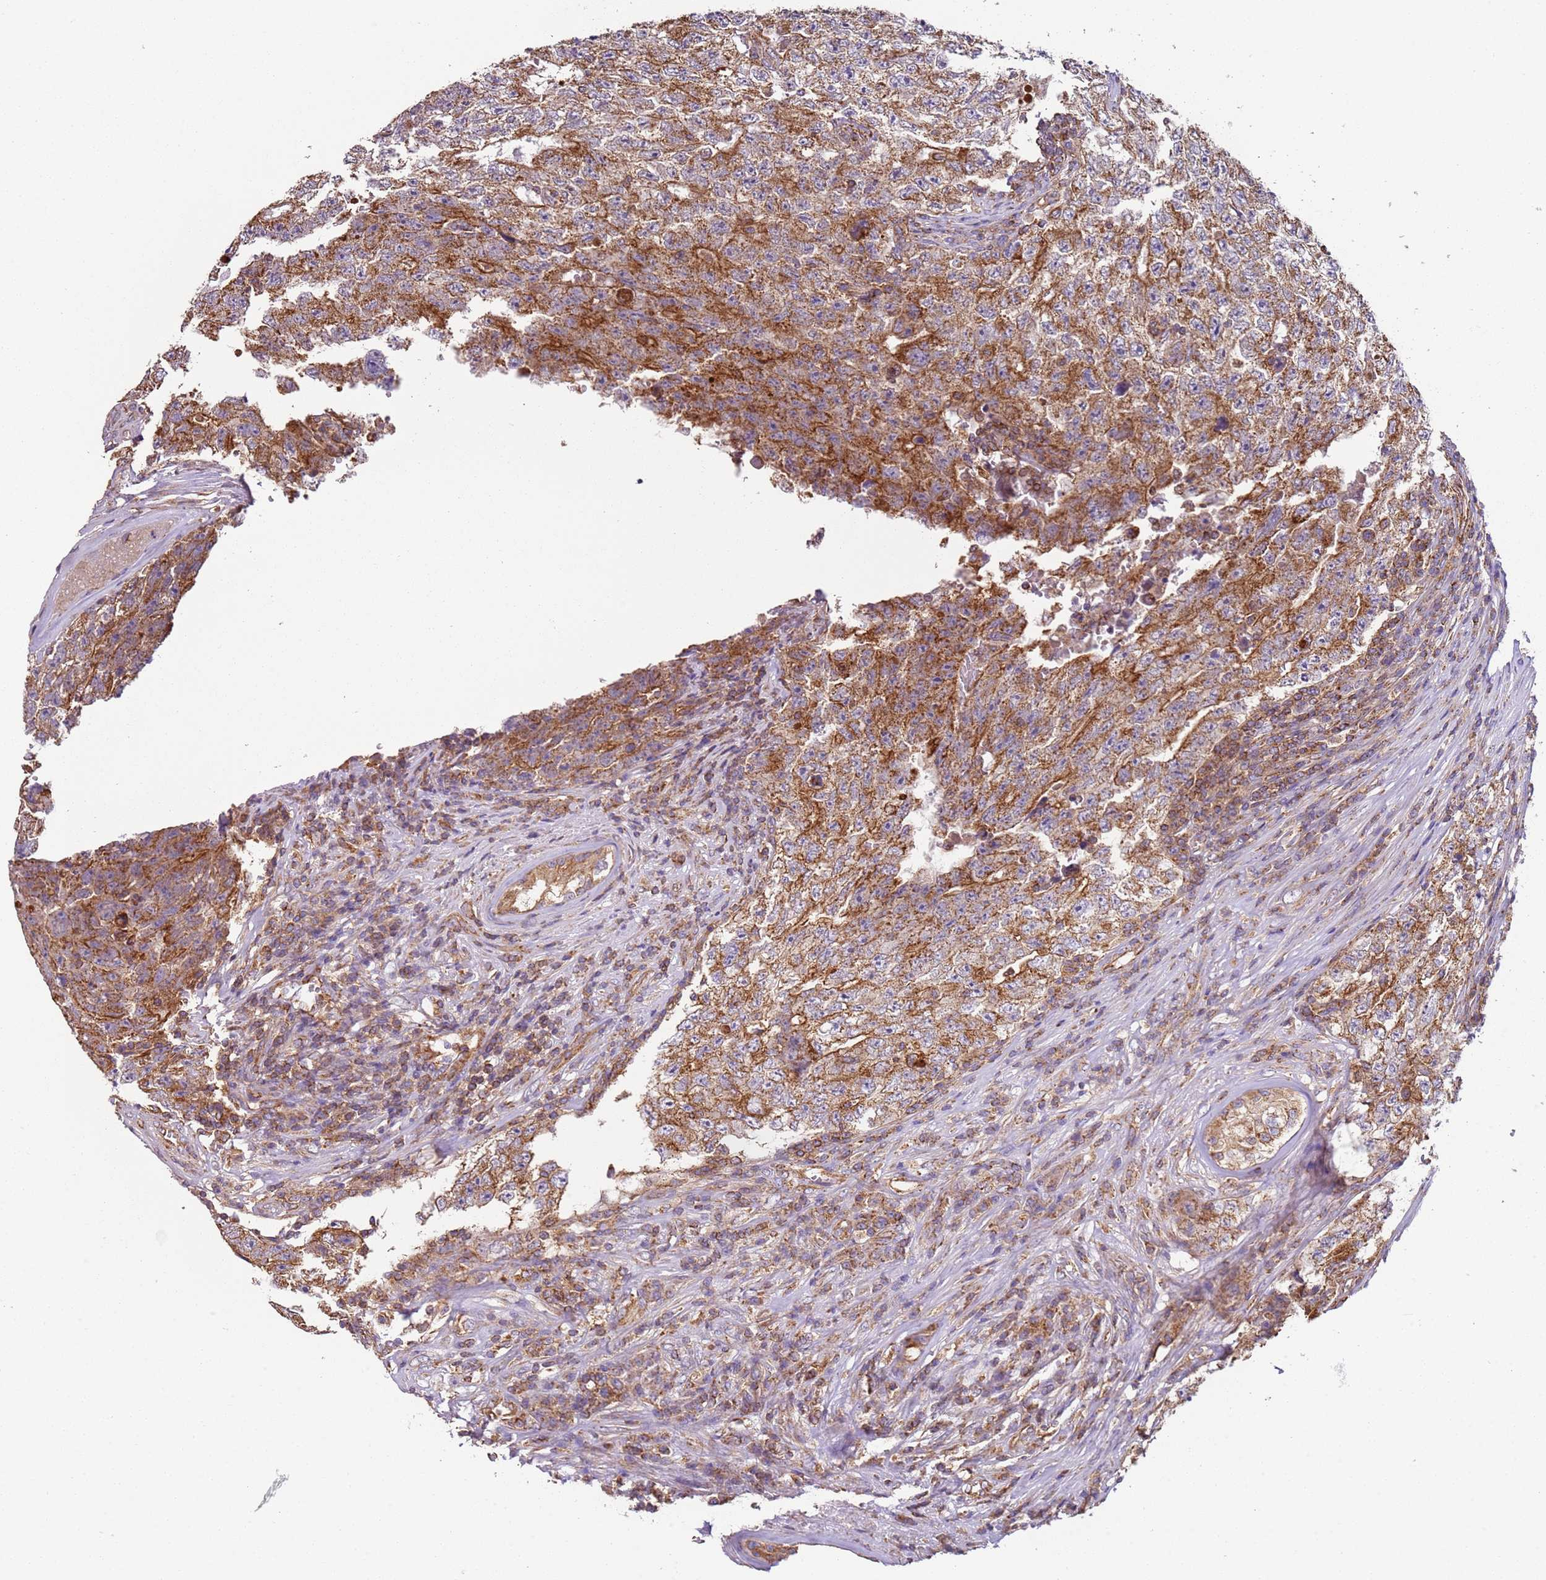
{"staining": {"intensity": "moderate", "quantity": ">75%", "location": "cytoplasmic/membranous"}, "tissue": "testis cancer", "cell_type": "Tumor cells", "image_type": "cancer", "snomed": [{"axis": "morphology", "description": "Carcinoma, Embryonal, NOS"}, {"axis": "topography", "description": "Testis"}], "caption": "Testis embryonal carcinoma stained with a protein marker exhibits moderate staining in tumor cells.", "gene": "RMND5A", "patient": {"sex": "male", "age": 17}}